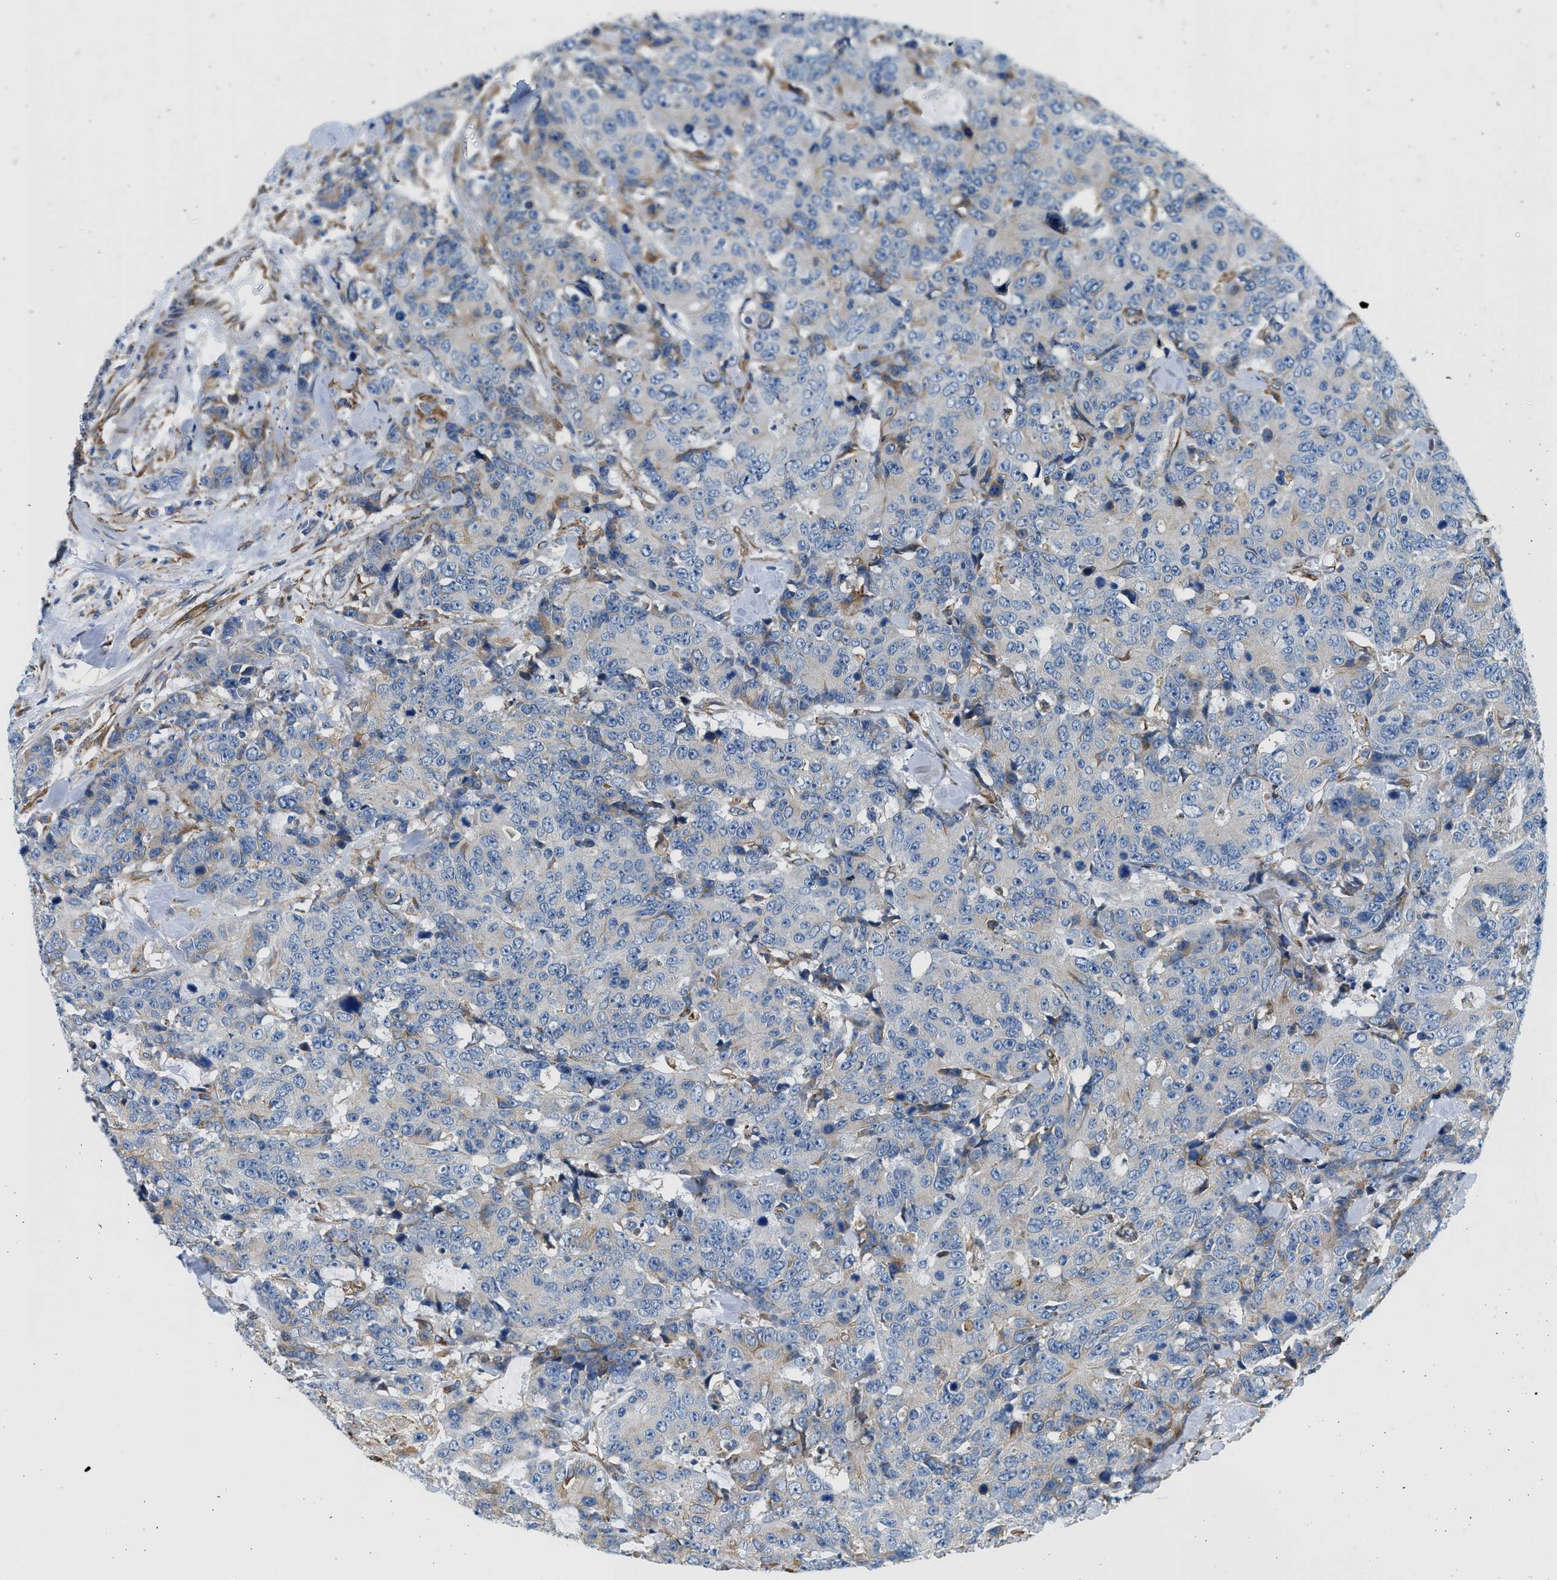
{"staining": {"intensity": "negative", "quantity": "none", "location": "none"}, "tissue": "colorectal cancer", "cell_type": "Tumor cells", "image_type": "cancer", "snomed": [{"axis": "morphology", "description": "Adenocarcinoma, NOS"}, {"axis": "topography", "description": "Colon"}], "caption": "The micrograph demonstrates no significant positivity in tumor cells of colorectal cancer. (DAB (3,3'-diaminobenzidine) IHC with hematoxylin counter stain).", "gene": "CNTN6", "patient": {"sex": "female", "age": 86}}